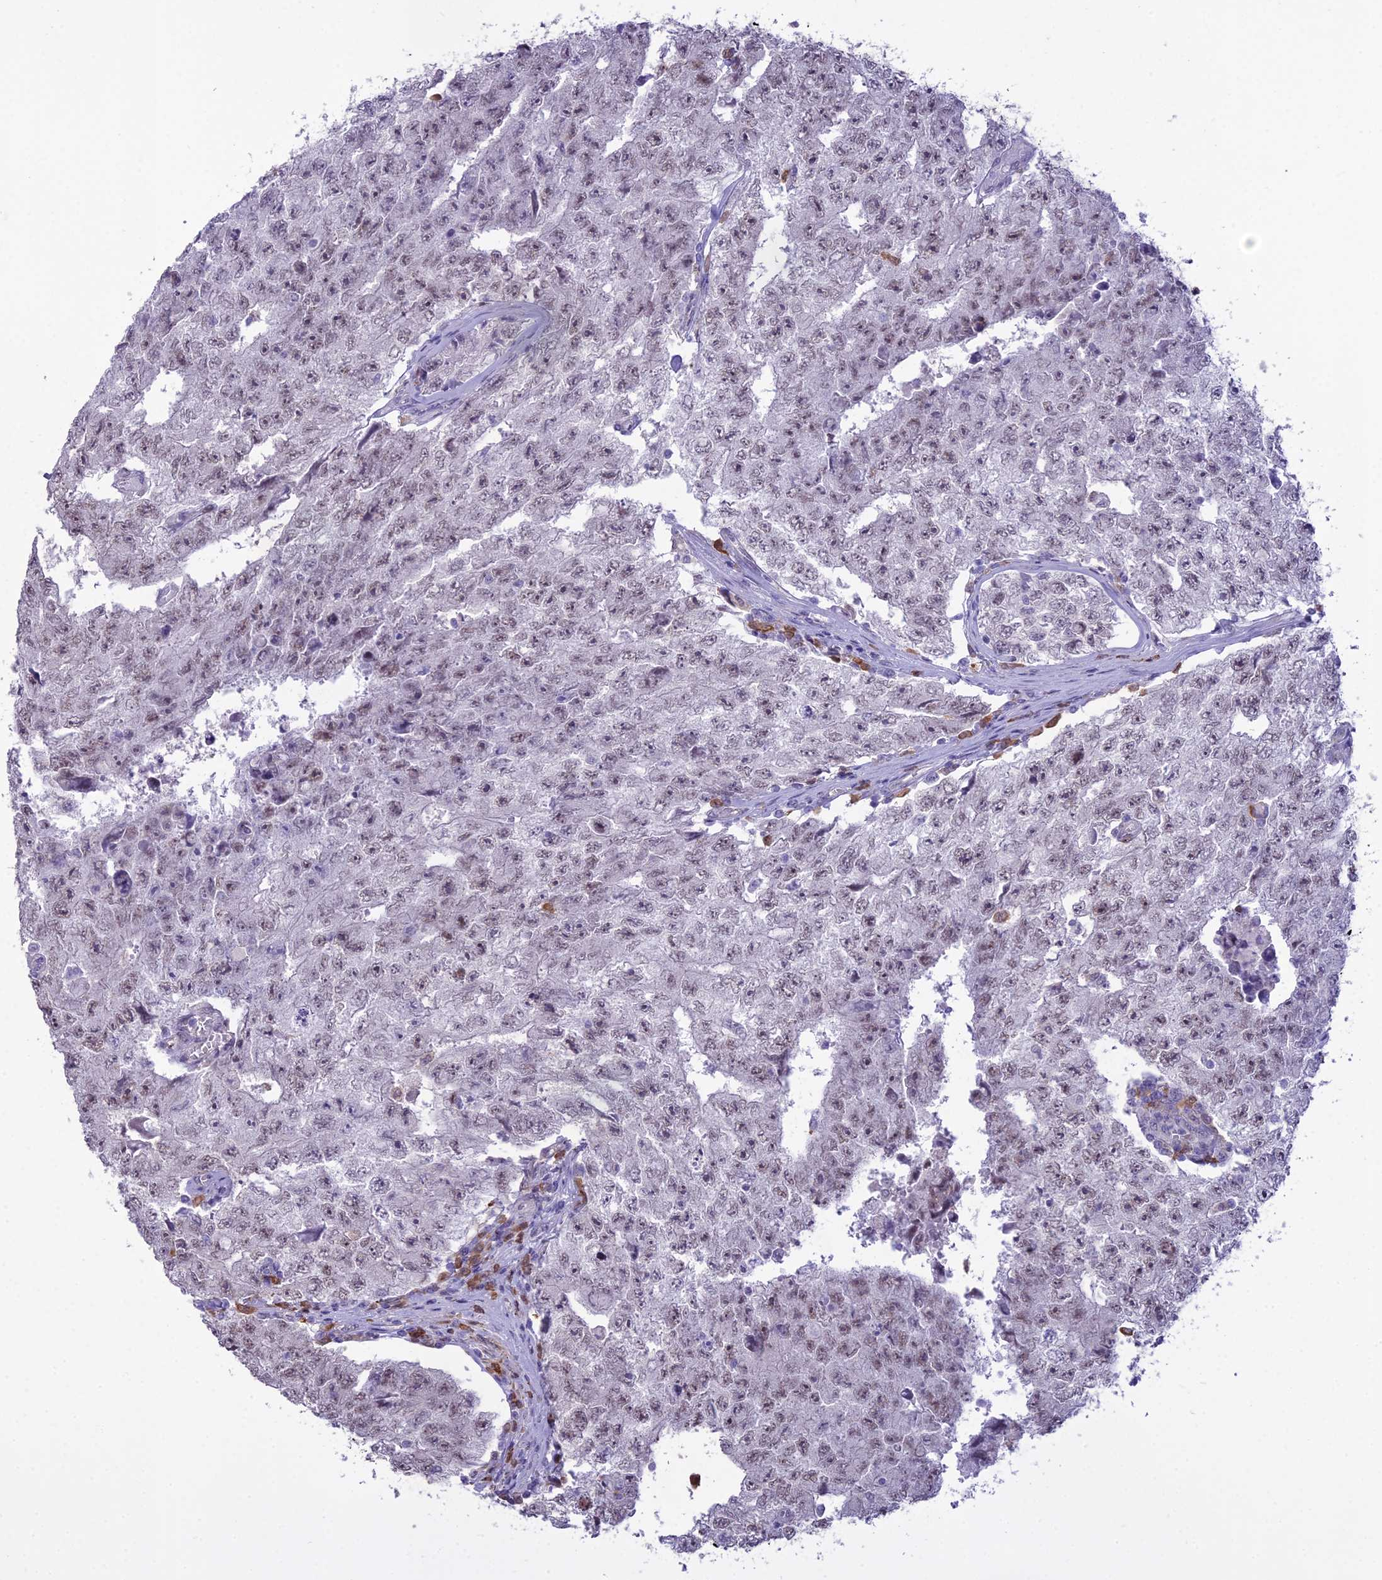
{"staining": {"intensity": "moderate", "quantity": "25%-75%", "location": "nuclear"}, "tissue": "testis cancer", "cell_type": "Tumor cells", "image_type": "cancer", "snomed": [{"axis": "morphology", "description": "Carcinoma, Embryonal, NOS"}, {"axis": "topography", "description": "Testis"}], "caption": "Immunohistochemistry (IHC) micrograph of human testis cancer (embryonal carcinoma) stained for a protein (brown), which demonstrates medium levels of moderate nuclear expression in about 25%-75% of tumor cells.", "gene": "BLNK", "patient": {"sex": "male", "age": 17}}